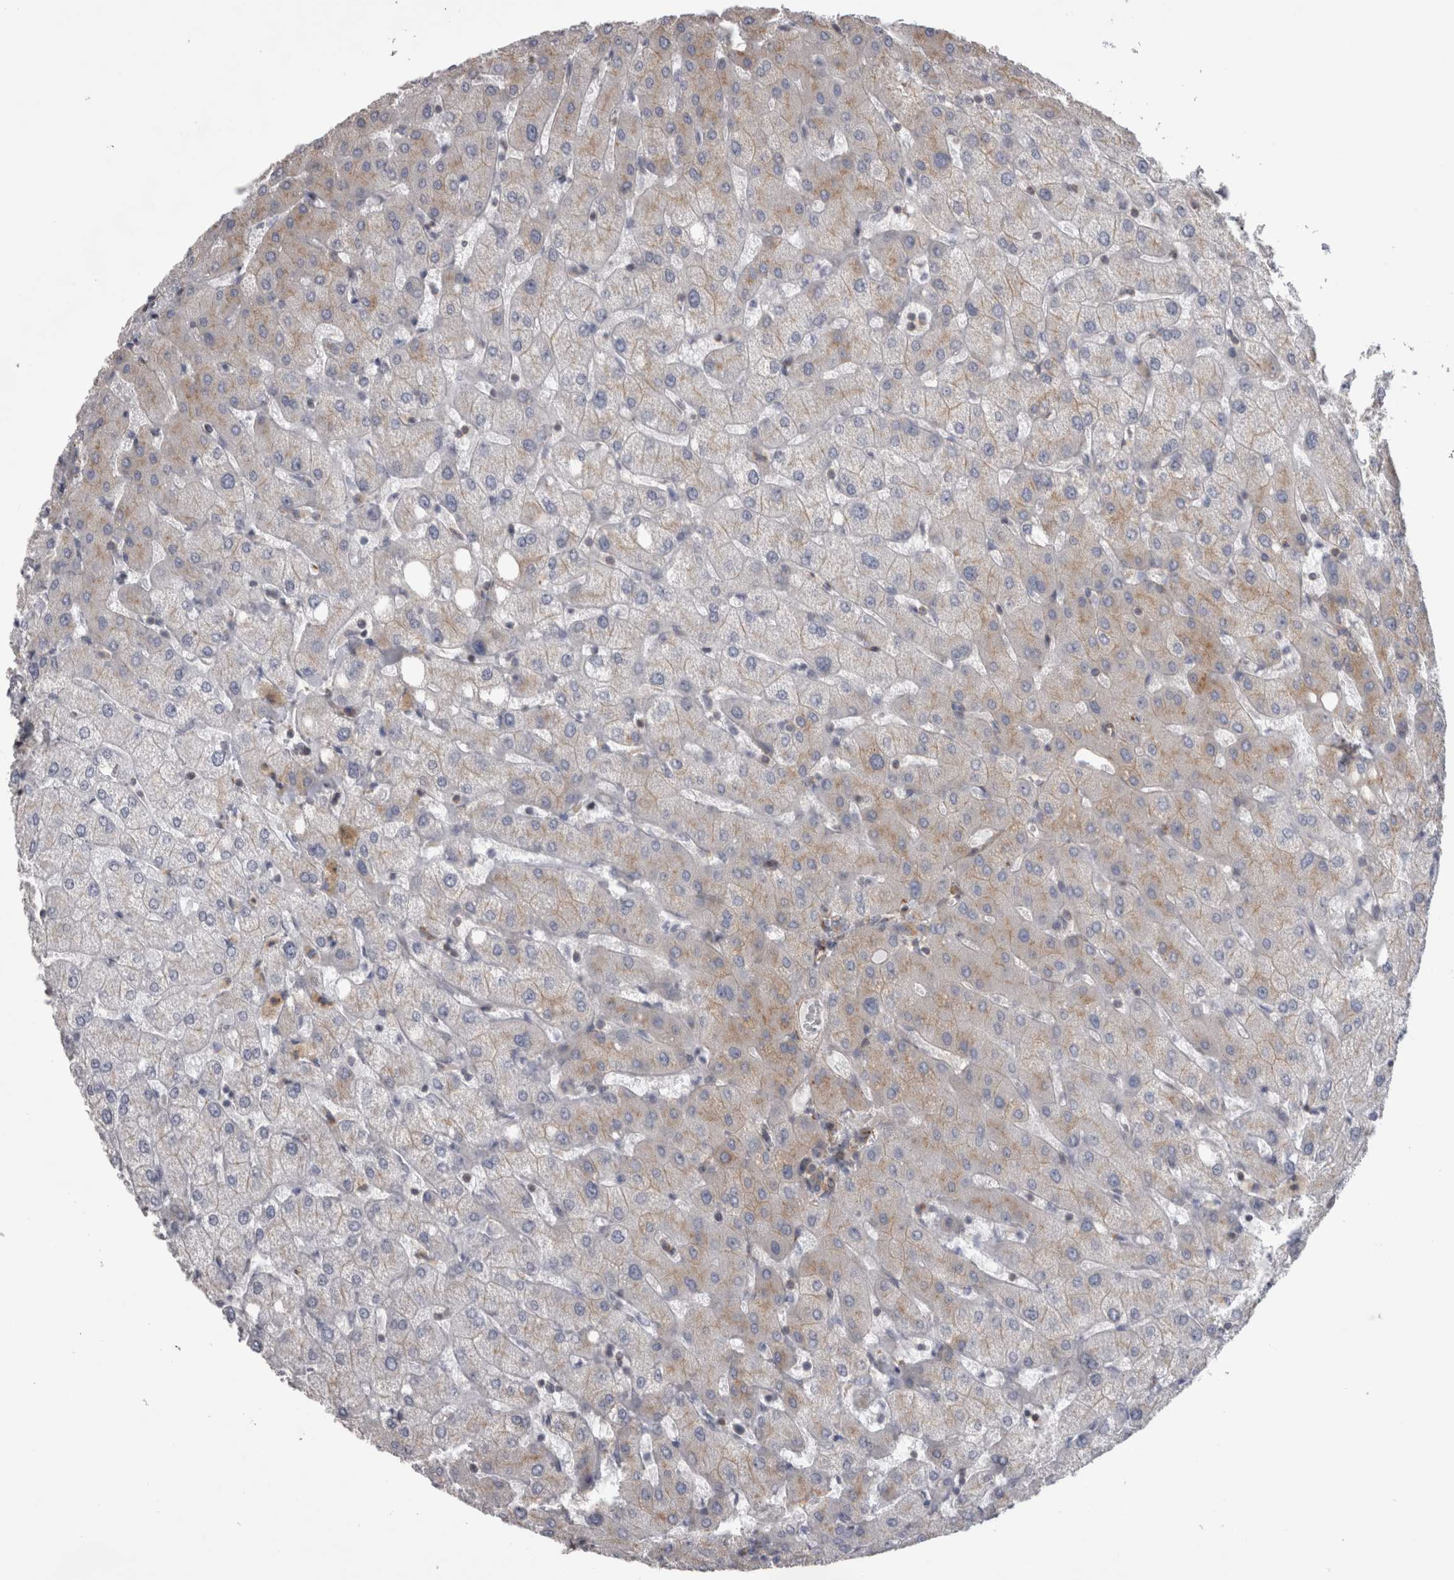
{"staining": {"intensity": "negative", "quantity": "none", "location": "none"}, "tissue": "liver", "cell_type": "Cholangiocytes", "image_type": "normal", "snomed": [{"axis": "morphology", "description": "Normal tissue, NOS"}, {"axis": "topography", "description": "Liver"}], "caption": "Image shows no significant protein positivity in cholangiocytes of normal liver.", "gene": "ATXN3L", "patient": {"sex": "female", "age": 54}}